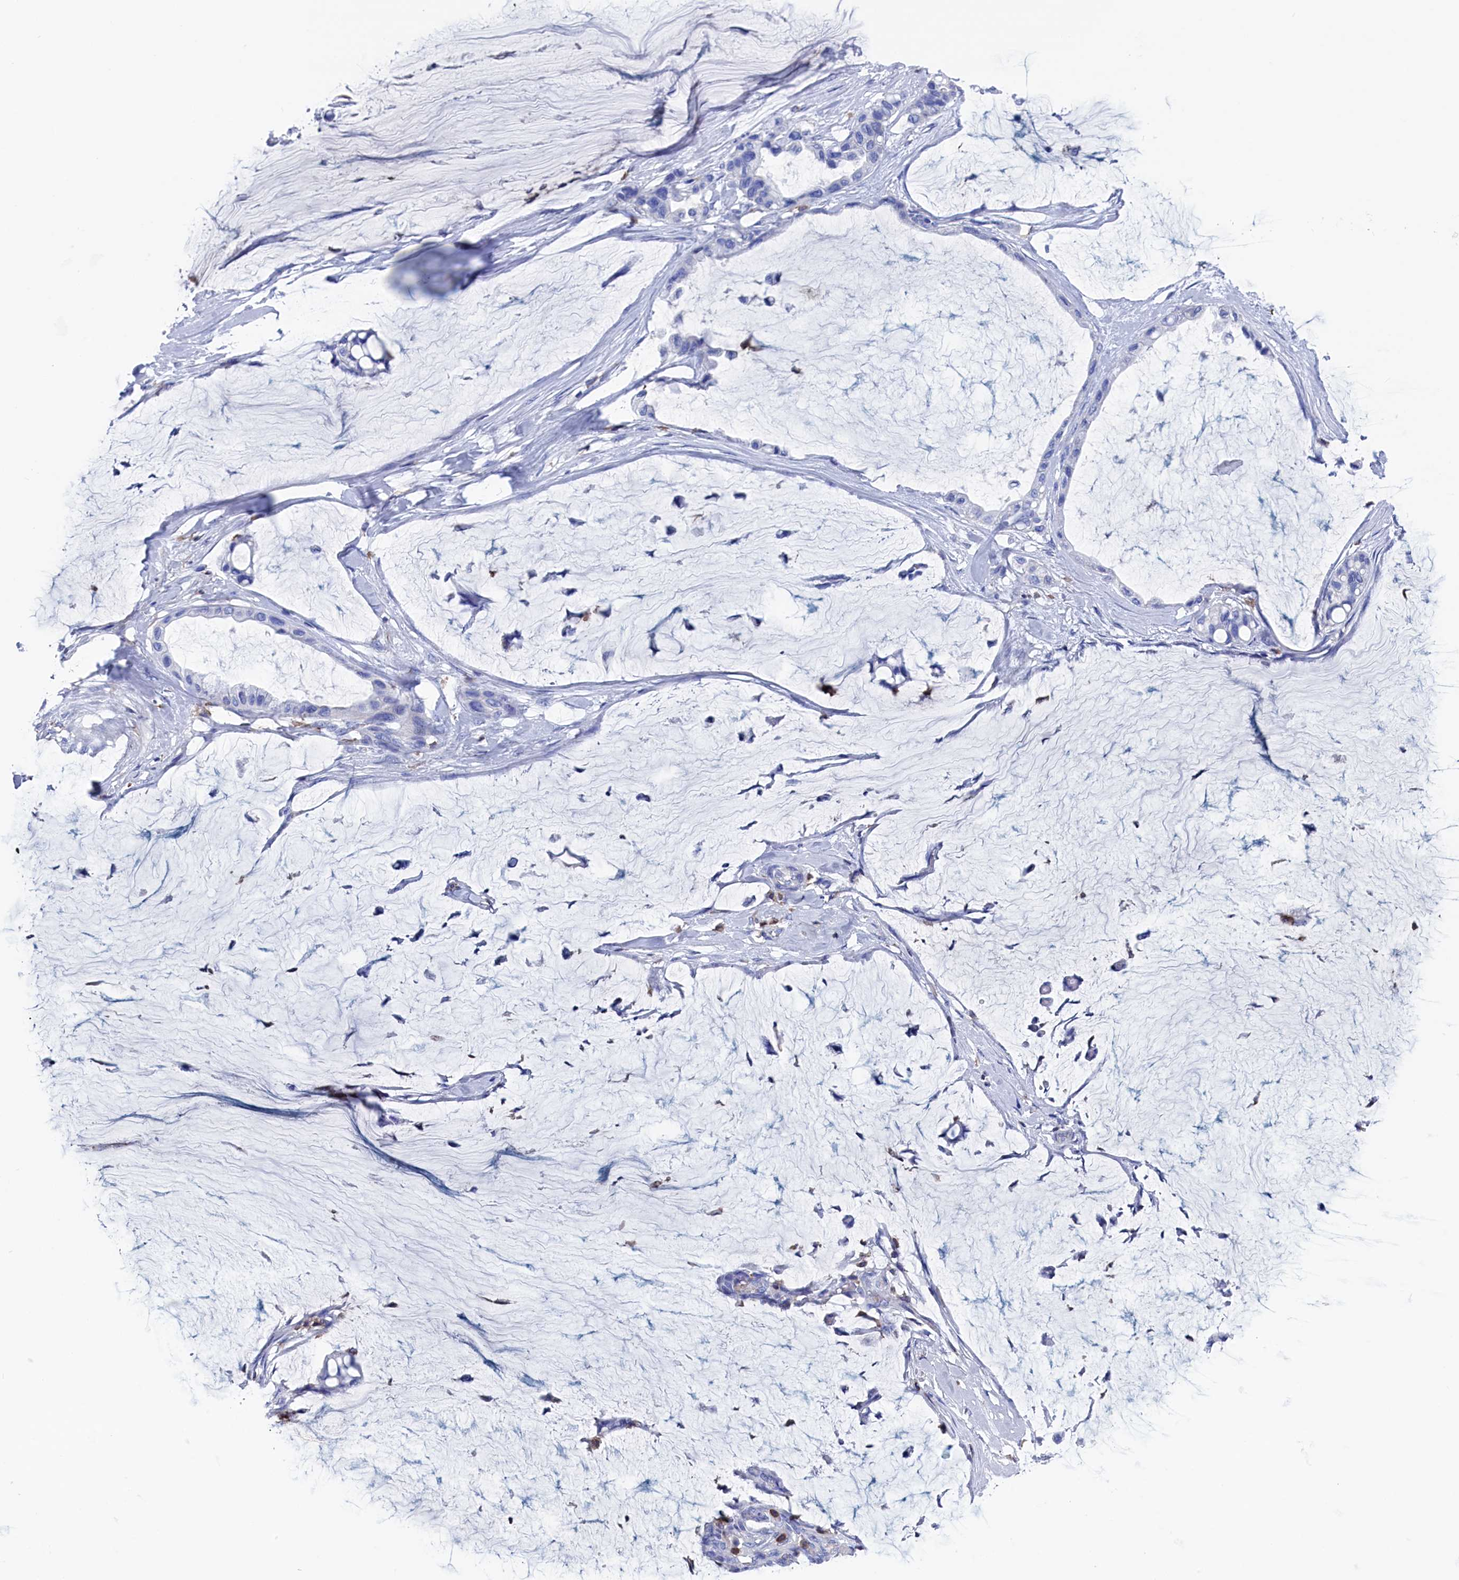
{"staining": {"intensity": "negative", "quantity": "none", "location": "none"}, "tissue": "ovarian cancer", "cell_type": "Tumor cells", "image_type": "cancer", "snomed": [{"axis": "morphology", "description": "Cystadenocarcinoma, mucinous, NOS"}, {"axis": "topography", "description": "Ovary"}], "caption": "DAB immunohistochemical staining of human mucinous cystadenocarcinoma (ovarian) exhibits no significant staining in tumor cells.", "gene": "TYROBP", "patient": {"sex": "female", "age": 39}}